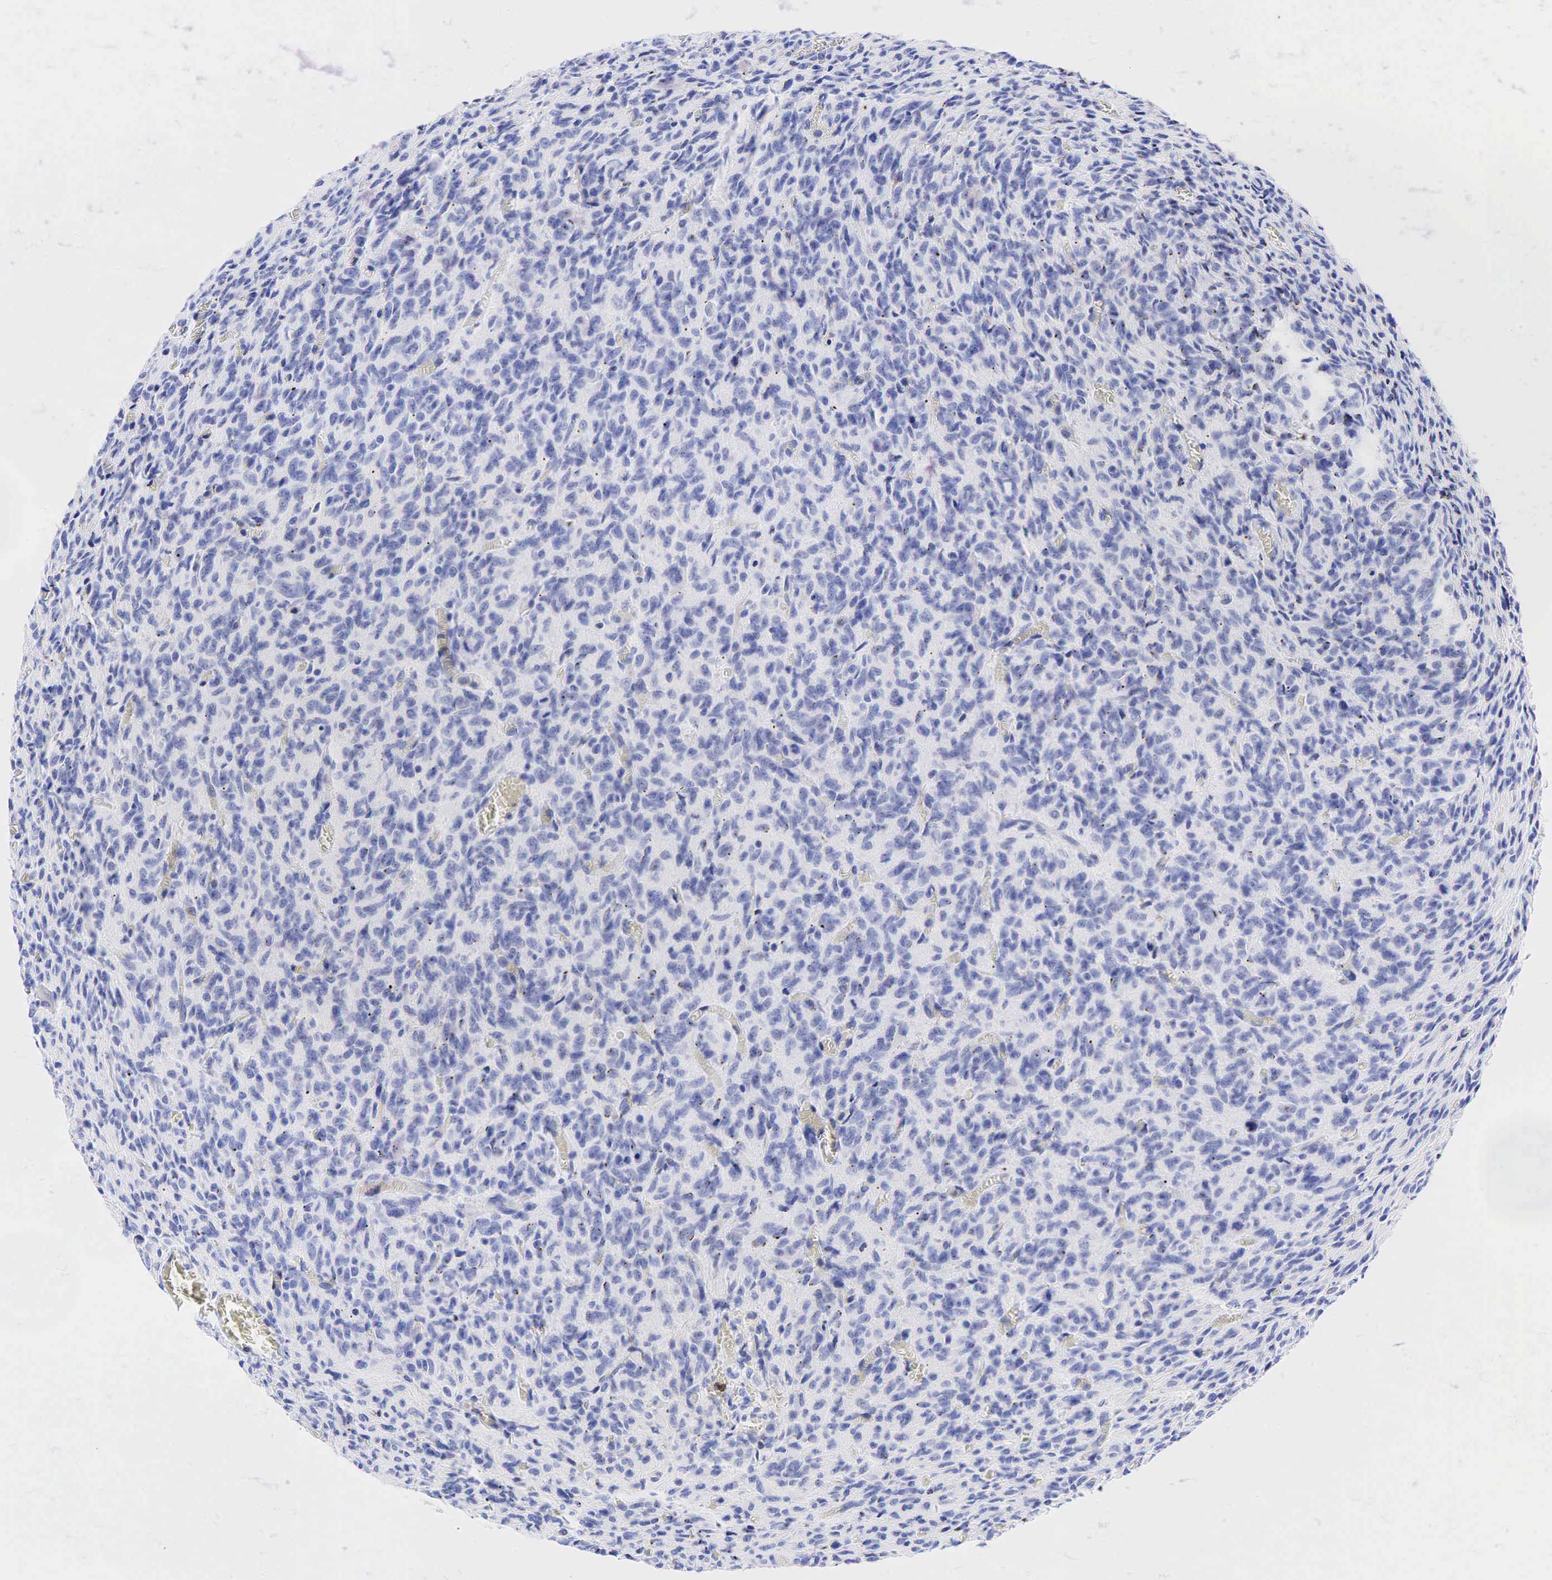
{"staining": {"intensity": "negative", "quantity": "none", "location": "none"}, "tissue": "glioma", "cell_type": "Tumor cells", "image_type": "cancer", "snomed": [{"axis": "morphology", "description": "Glioma, malignant, High grade"}, {"axis": "topography", "description": "Brain"}], "caption": "This is an immunohistochemistry (IHC) image of human glioma. There is no staining in tumor cells.", "gene": "CD79A", "patient": {"sex": "male", "age": 56}}